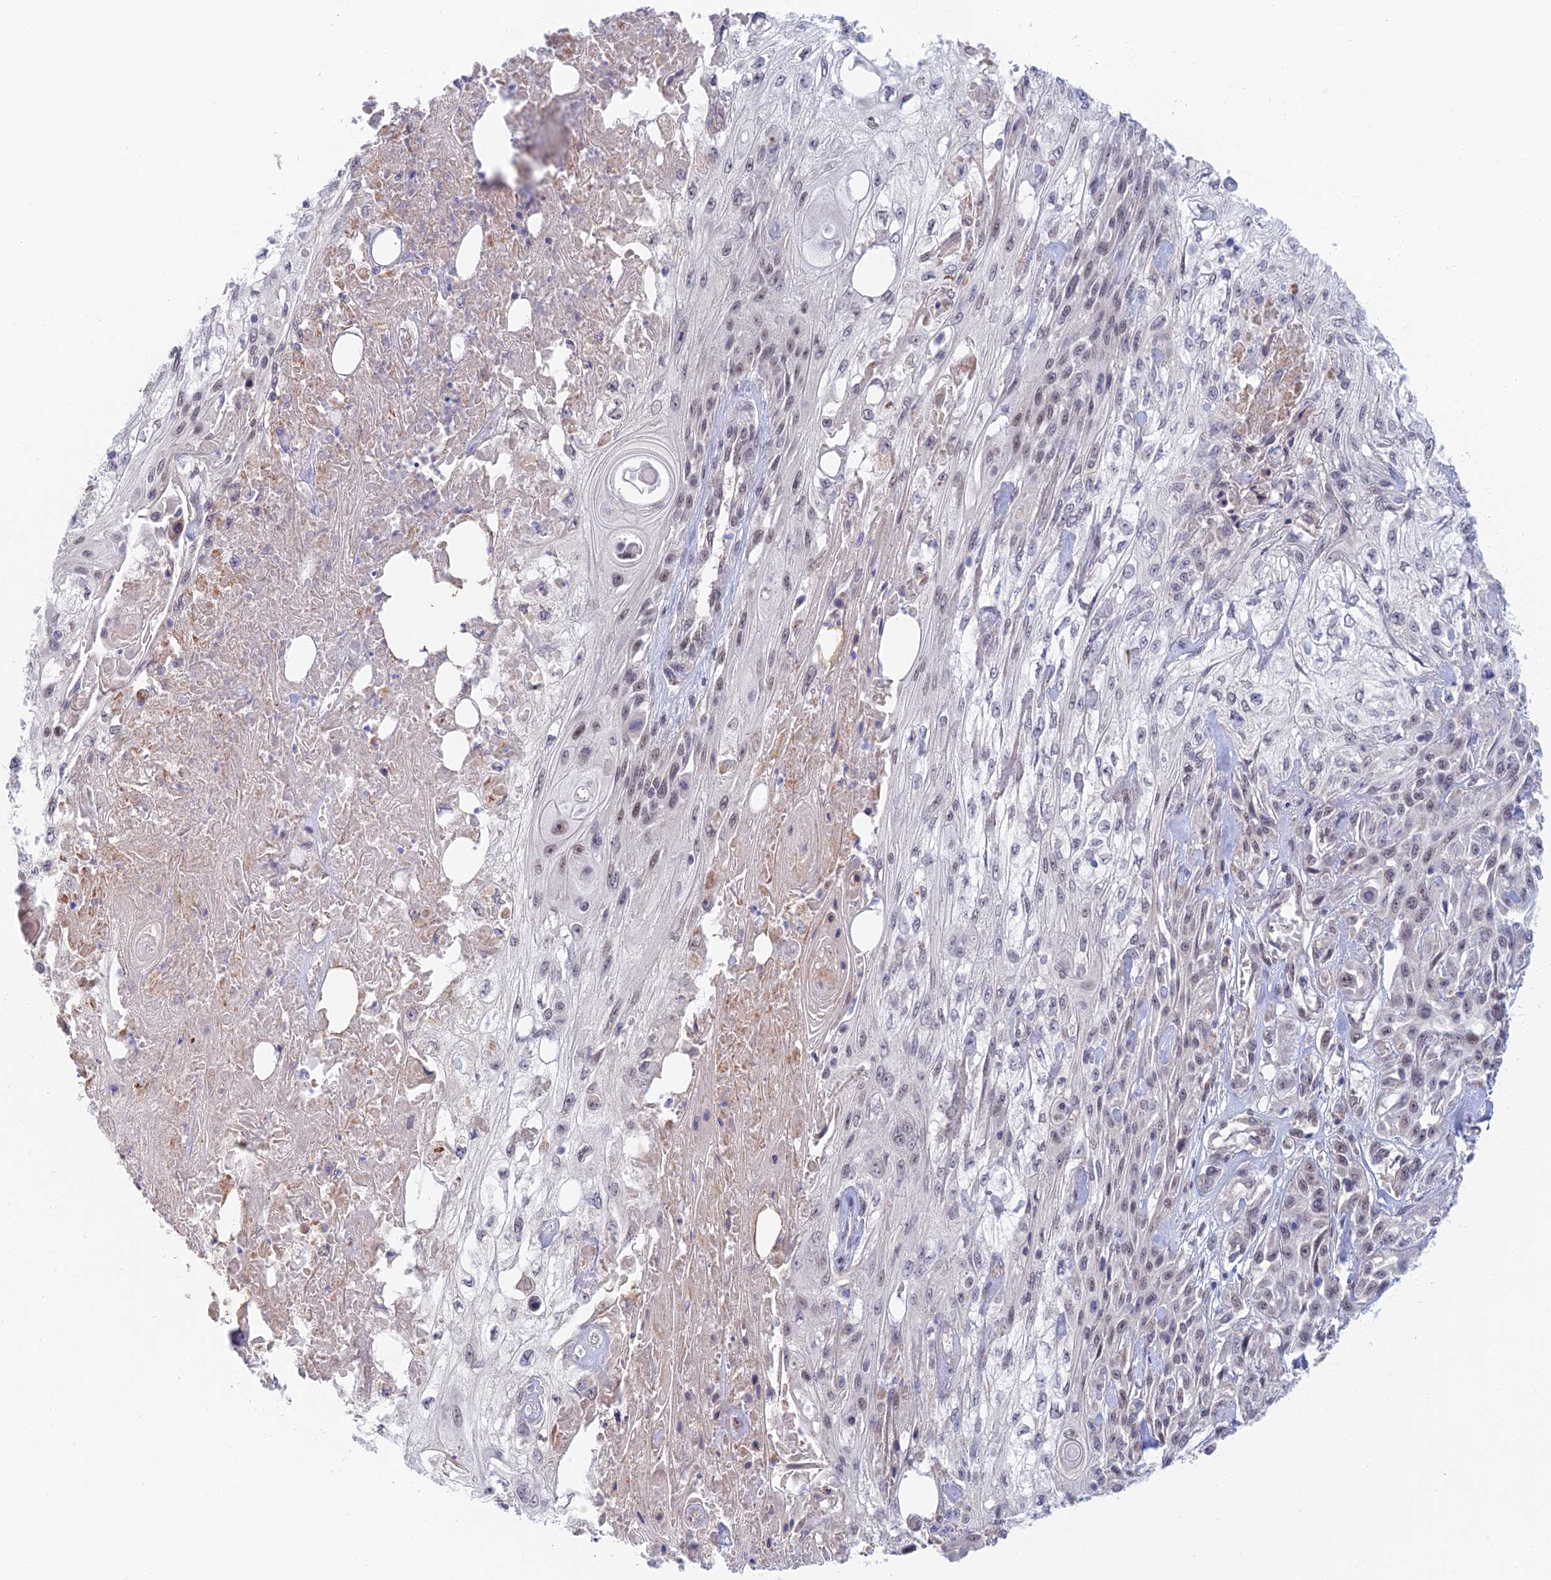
{"staining": {"intensity": "moderate", "quantity": ">75%", "location": "nuclear"}, "tissue": "skin cancer", "cell_type": "Tumor cells", "image_type": "cancer", "snomed": [{"axis": "morphology", "description": "Squamous cell carcinoma, NOS"}, {"axis": "morphology", "description": "Squamous cell carcinoma, metastatic, NOS"}, {"axis": "topography", "description": "Skin"}, {"axis": "topography", "description": "Lymph node"}], "caption": "This photomicrograph exhibits immunohistochemistry staining of human skin cancer, with medium moderate nuclear expression in about >75% of tumor cells.", "gene": "ZUP1", "patient": {"sex": "male", "age": 75}}